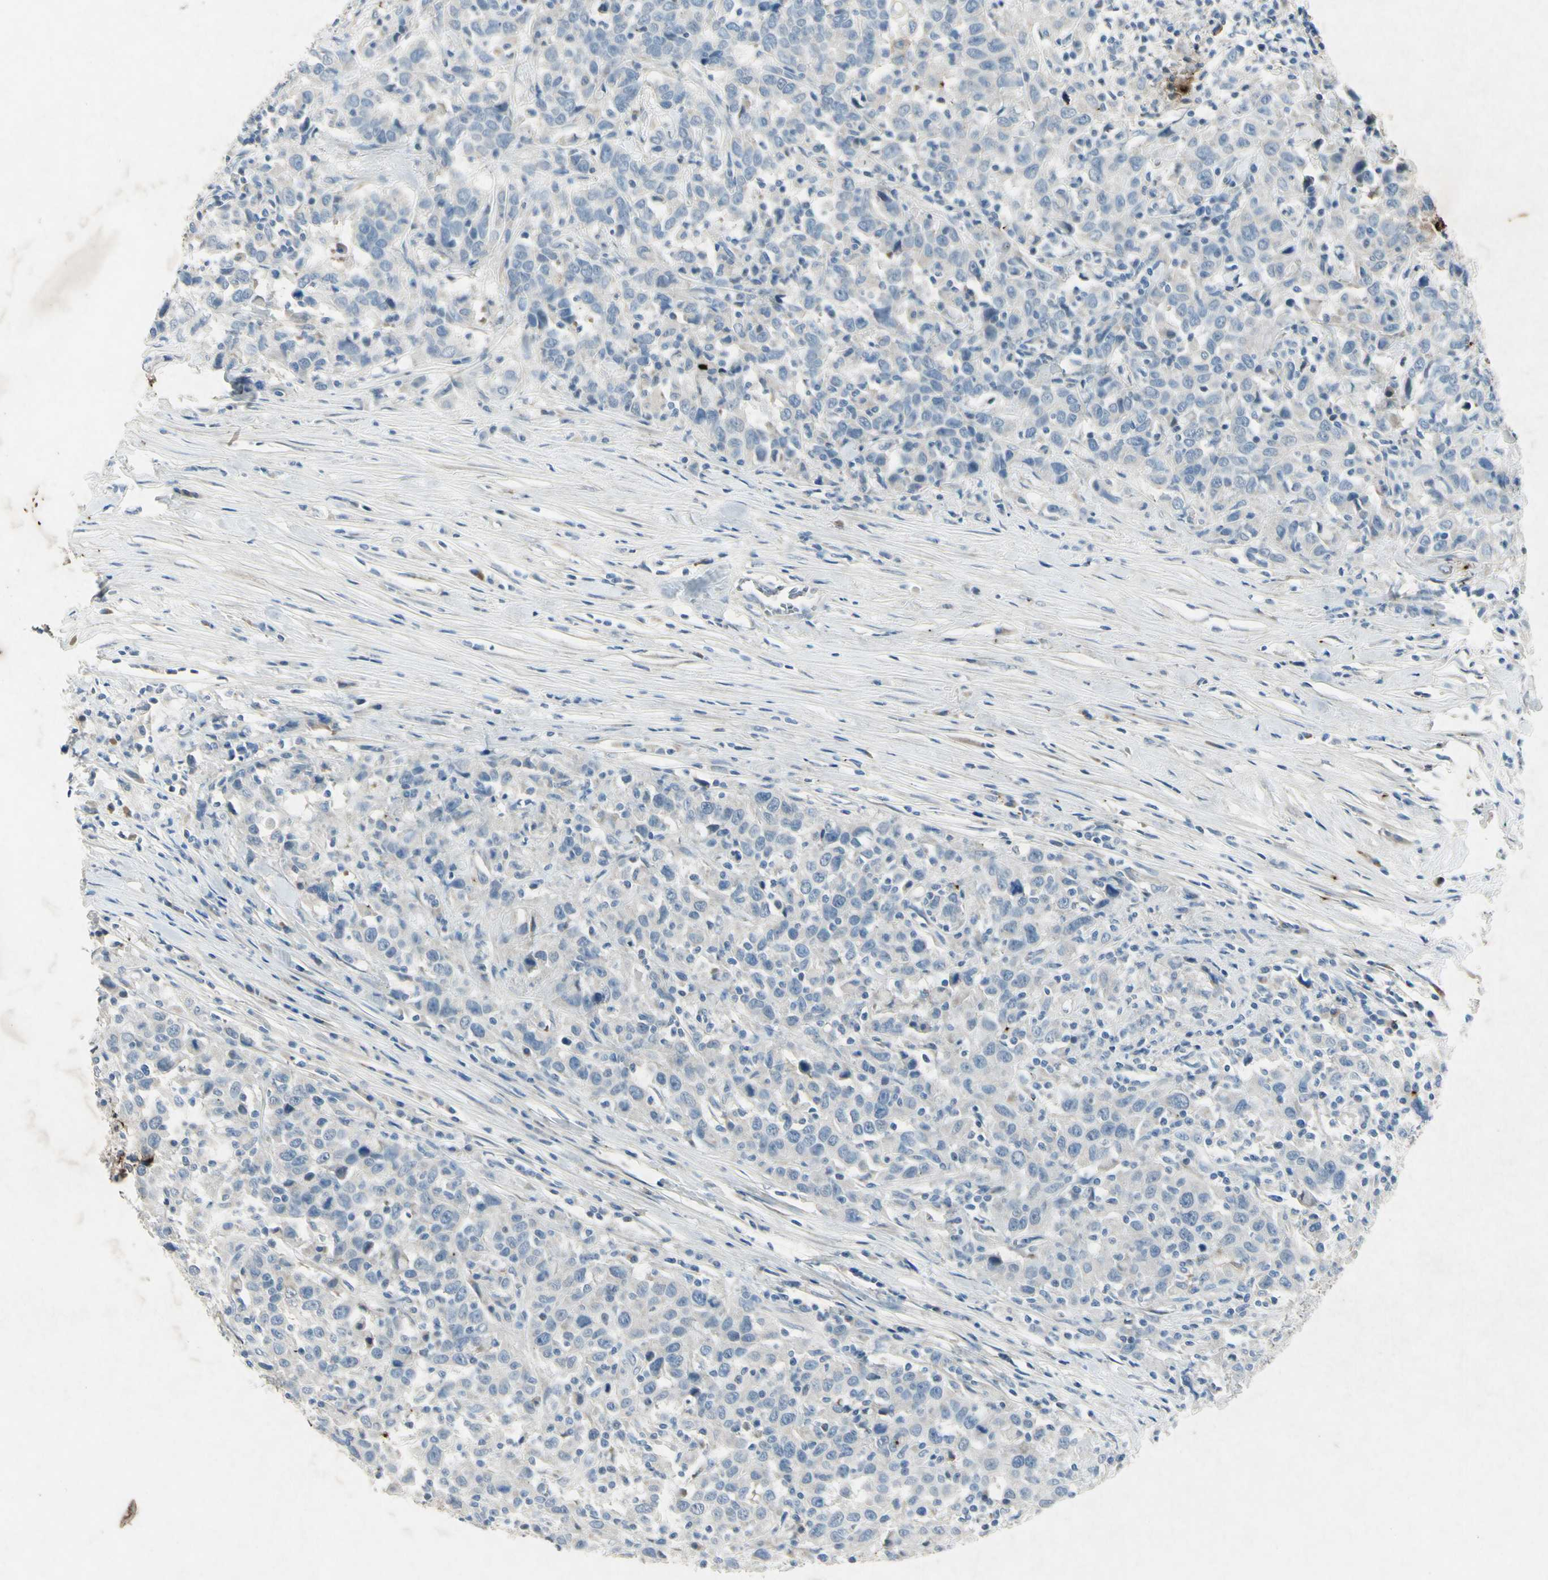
{"staining": {"intensity": "negative", "quantity": "none", "location": "none"}, "tissue": "urothelial cancer", "cell_type": "Tumor cells", "image_type": "cancer", "snomed": [{"axis": "morphology", "description": "Urothelial carcinoma, High grade"}, {"axis": "topography", "description": "Urinary bladder"}], "caption": "Immunohistochemistry histopathology image of high-grade urothelial carcinoma stained for a protein (brown), which exhibits no positivity in tumor cells. Nuclei are stained in blue.", "gene": "SNAP91", "patient": {"sex": "male", "age": 61}}